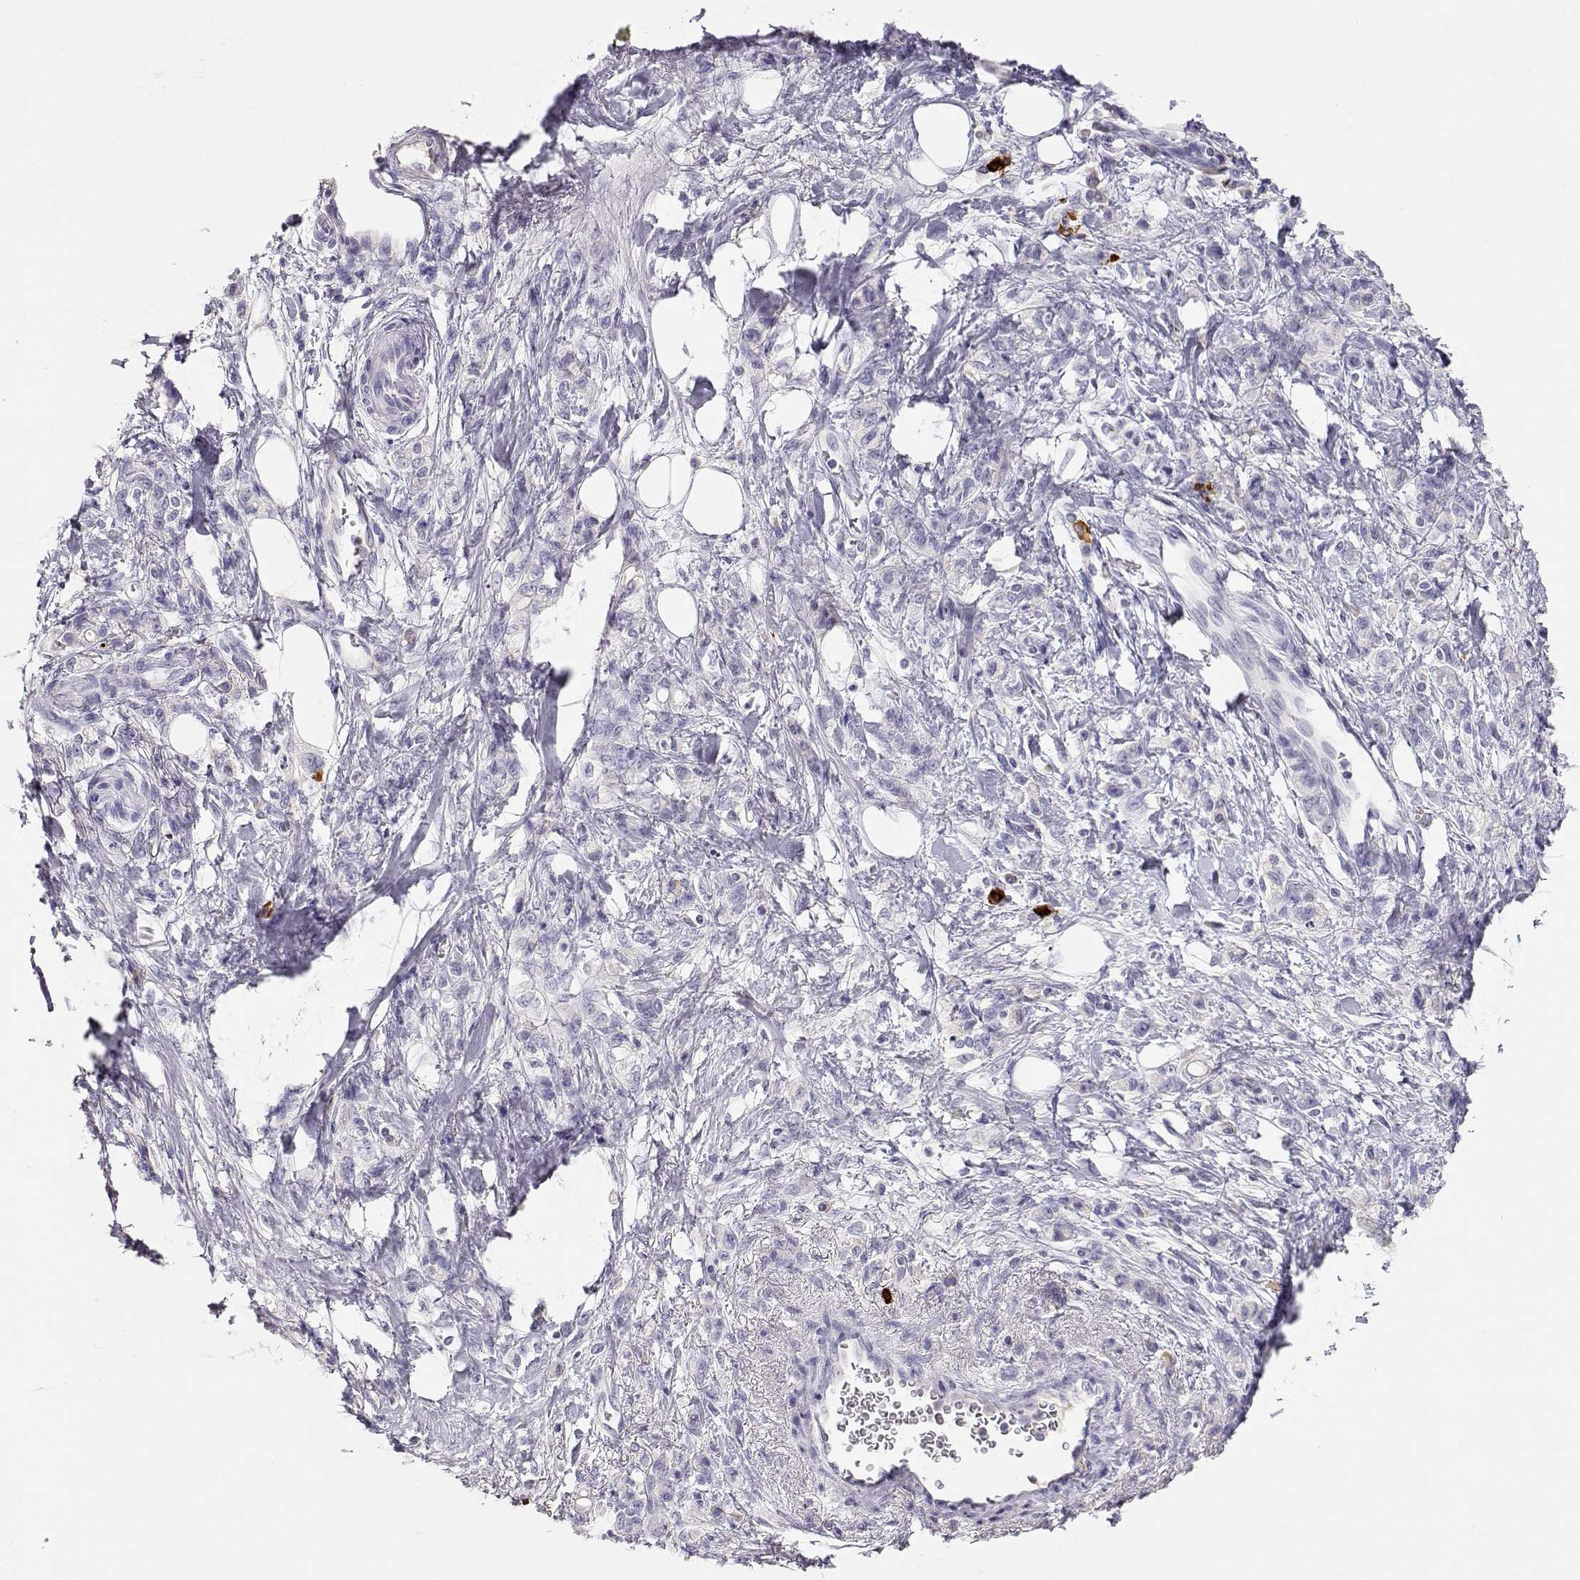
{"staining": {"intensity": "negative", "quantity": "none", "location": "none"}, "tissue": "stomach cancer", "cell_type": "Tumor cells", "image_type": "cancer", "snomed": [{"axis": "morphology", "description": "Adenocarcinoma, NOS"}, {"axis": "topography", "description": "Stomach"}], "caption": "Tumor cells are negative for brown protein staining in stomach adenocarcinoma.", "gene": "GPR174", "patient": {"sex": "male", "age": 77}}